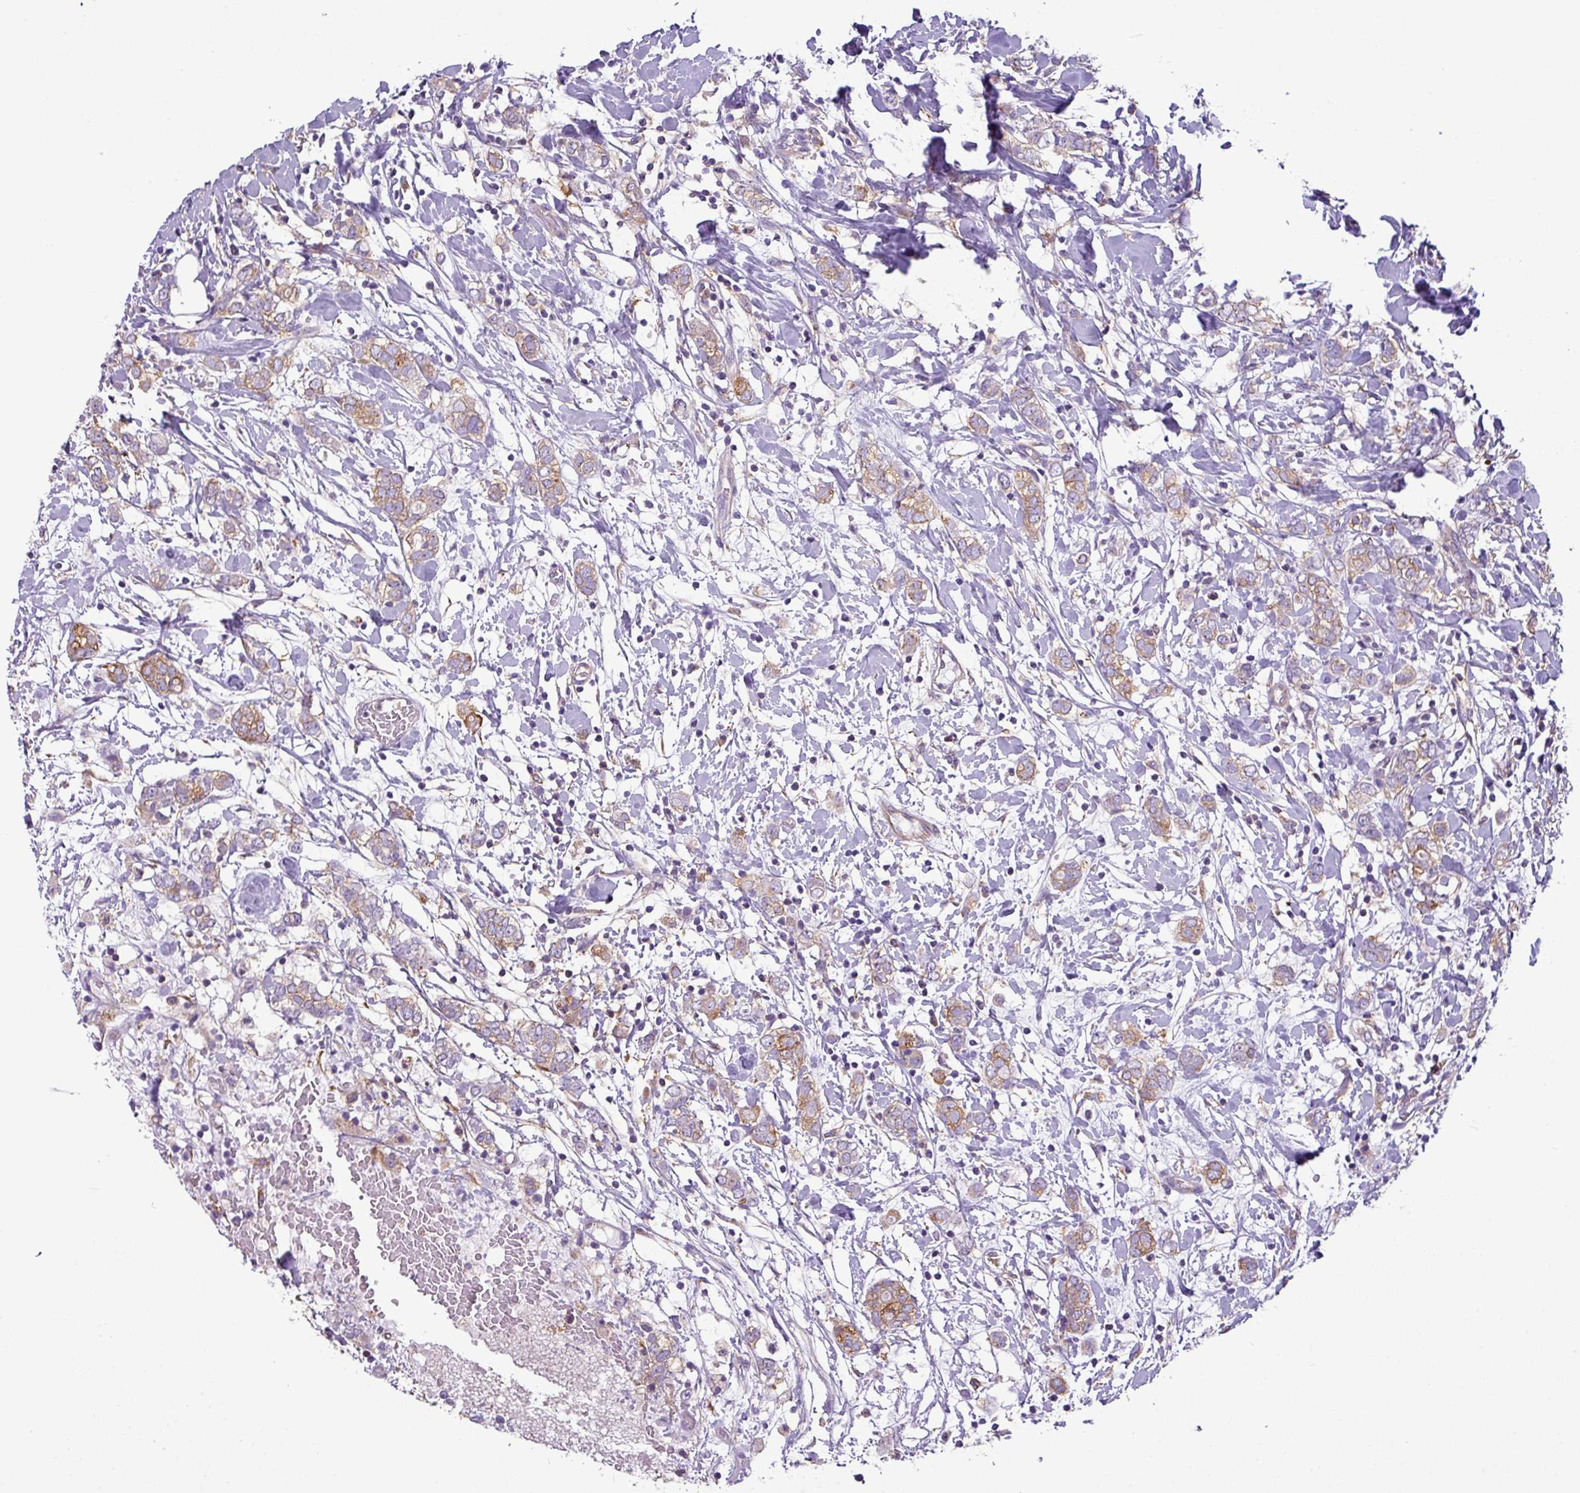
{"staining": {"intensity": "moderate", "quantity": "25%-75%", "location": "cytoplasmic/membranous"}, "tissue": "breast cancer", "cell_type": "Tumor cells", "image_type": "cancer", "snomed": [{"axis": "morphology", "description": "Normal tissue, NOS"}, {"axis": "morphology", "description": "Lobular carcinoma"}, {"axis": "topography", "description": "Breast"}], "caption": "Immunohistochemistry (IHC) image of human breast cancer (lobular carcinoma) stained for a protein (brown), which displays medium levels of moderate cytoplasmic/membranous positivity in about 25%-75% of tumor cells.", "gene": "XNDC1N", "patient": {"sex": "female", "age": 47}}